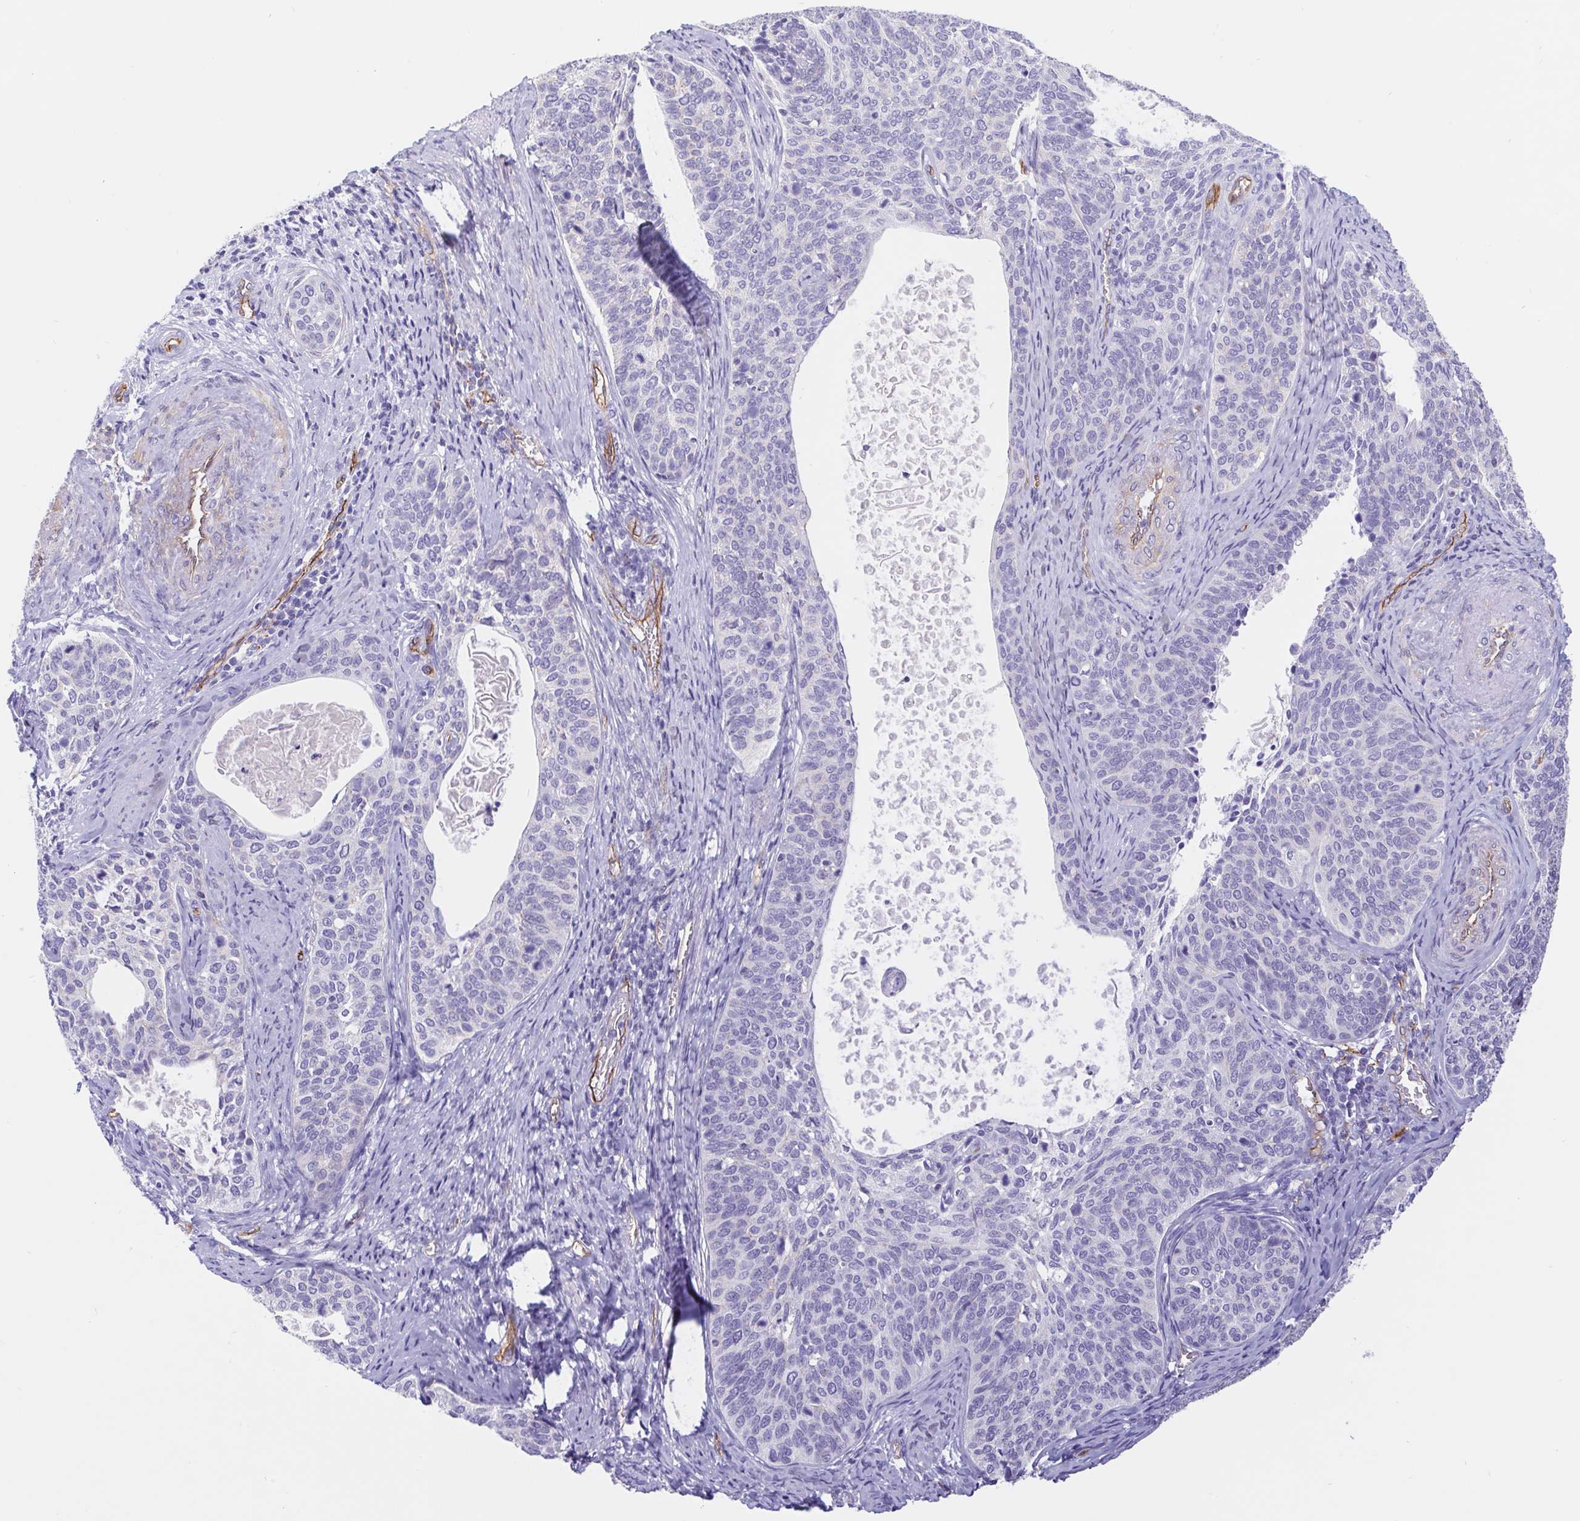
{"staining": {"intensity": "negative", "quantity": "none", "location": "none"}, "tissue": "cervical cancer", "cell_type": "Tumor cells", "image_type": "cancer", "snomed": [{"axis": "morphology", "description": "Squamous cell carcinoma, NOS"}, {"axis": "topography", "description": "Cervix"}], "caption": "This is an immunohistochemistry micrograph of cervical cancer (squamous cell carcinoma). There is no expression in tumor cells.", "gene": "LIMCH1", "patient": {"sex": "female", "age": 69}}